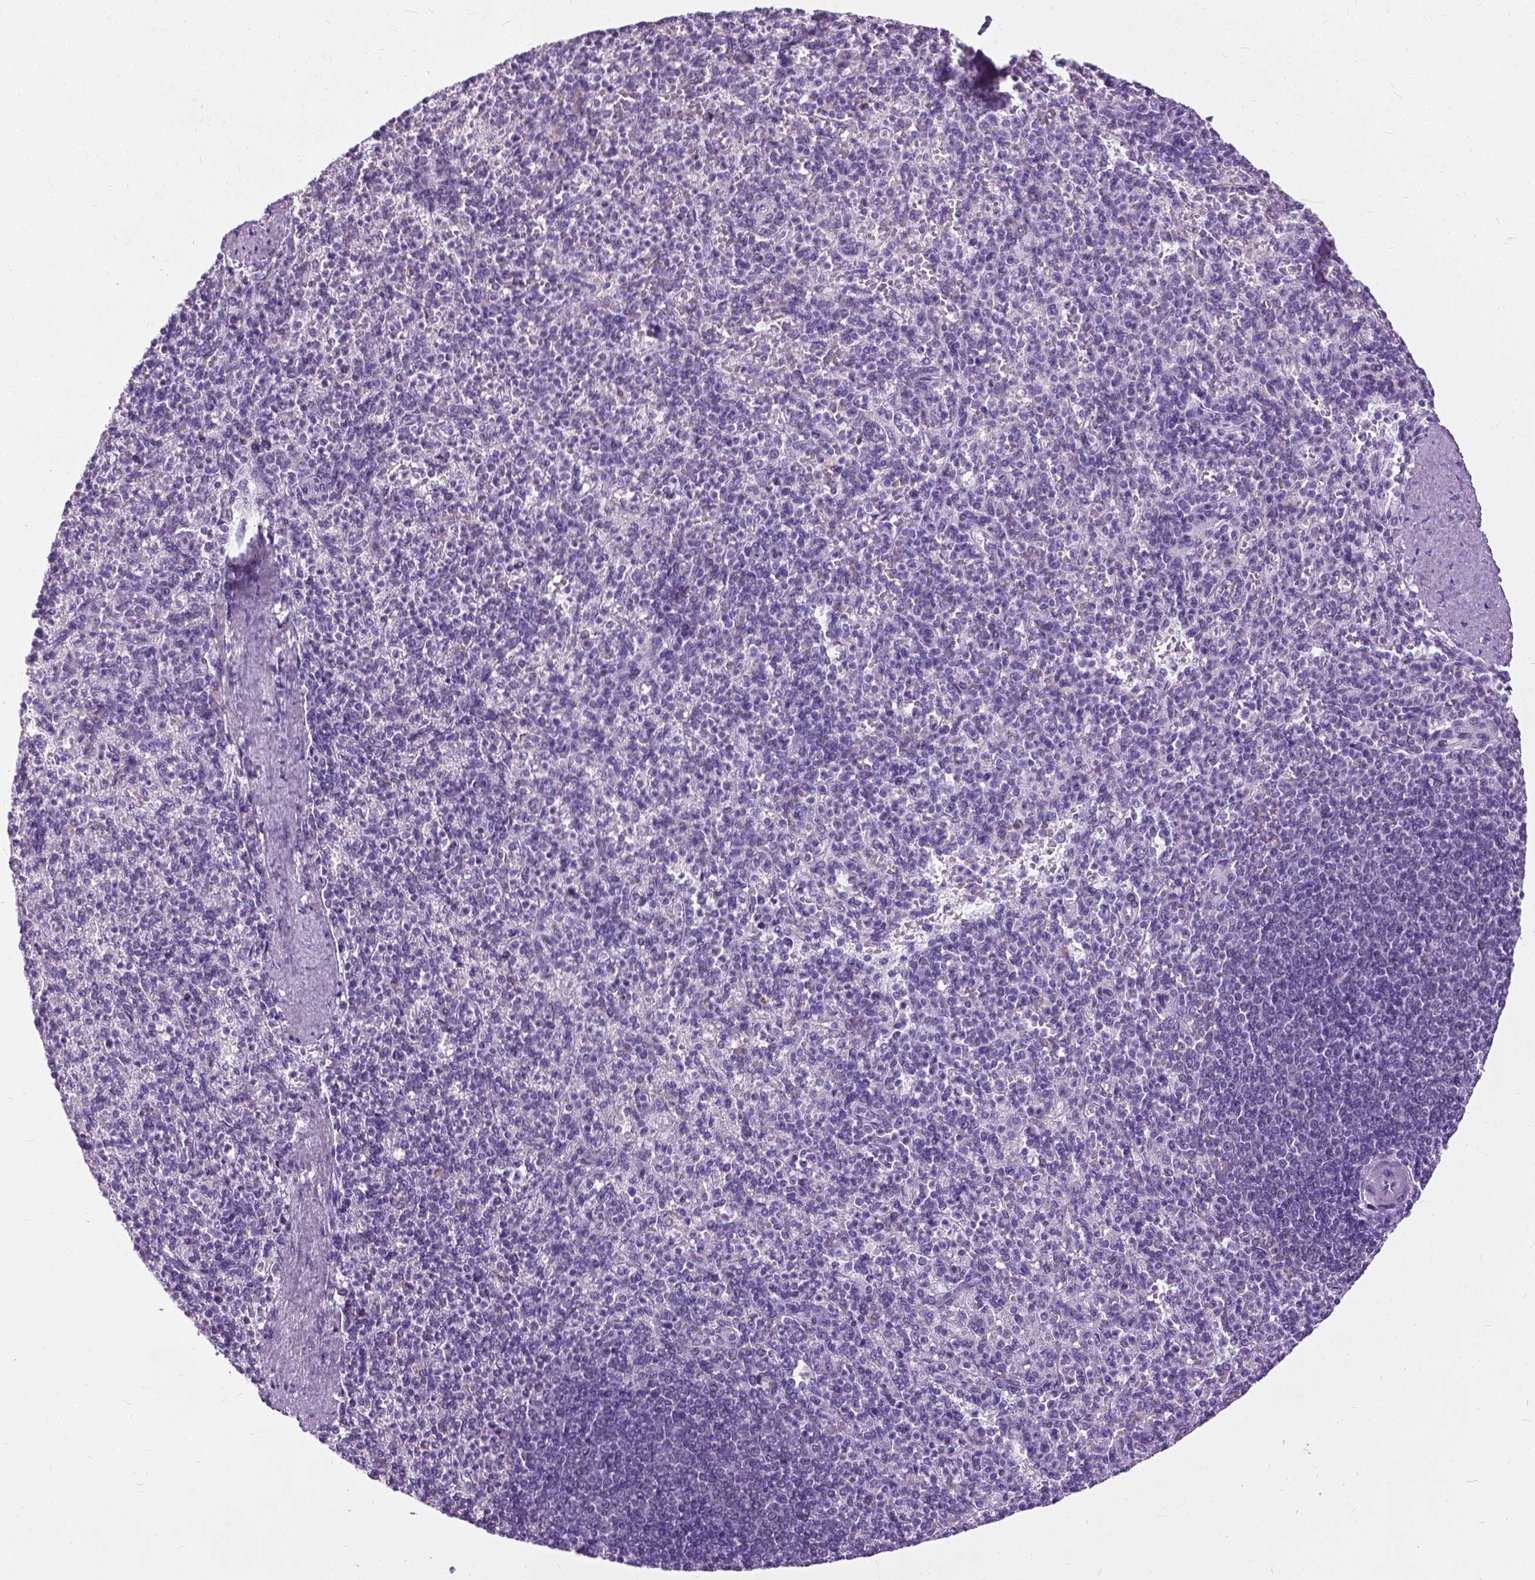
{"staining": {"intensity": "negative", "quantity": "none", "location": "none"}, "tissue": "spleen", "cell_type": "Cells in red pulp", "image_type": "normal", "snomed": [{"axis": "morphology", "description": "Normal tissue, NOS"}, {"axis": "topography", "description": "Spleen"}], "caption": "Photomicrograph shows no significant protein staining in cells in red pulp of normal spleen.", "gene": "PROB1", "patient": {"sex": "female", "age": 74}}